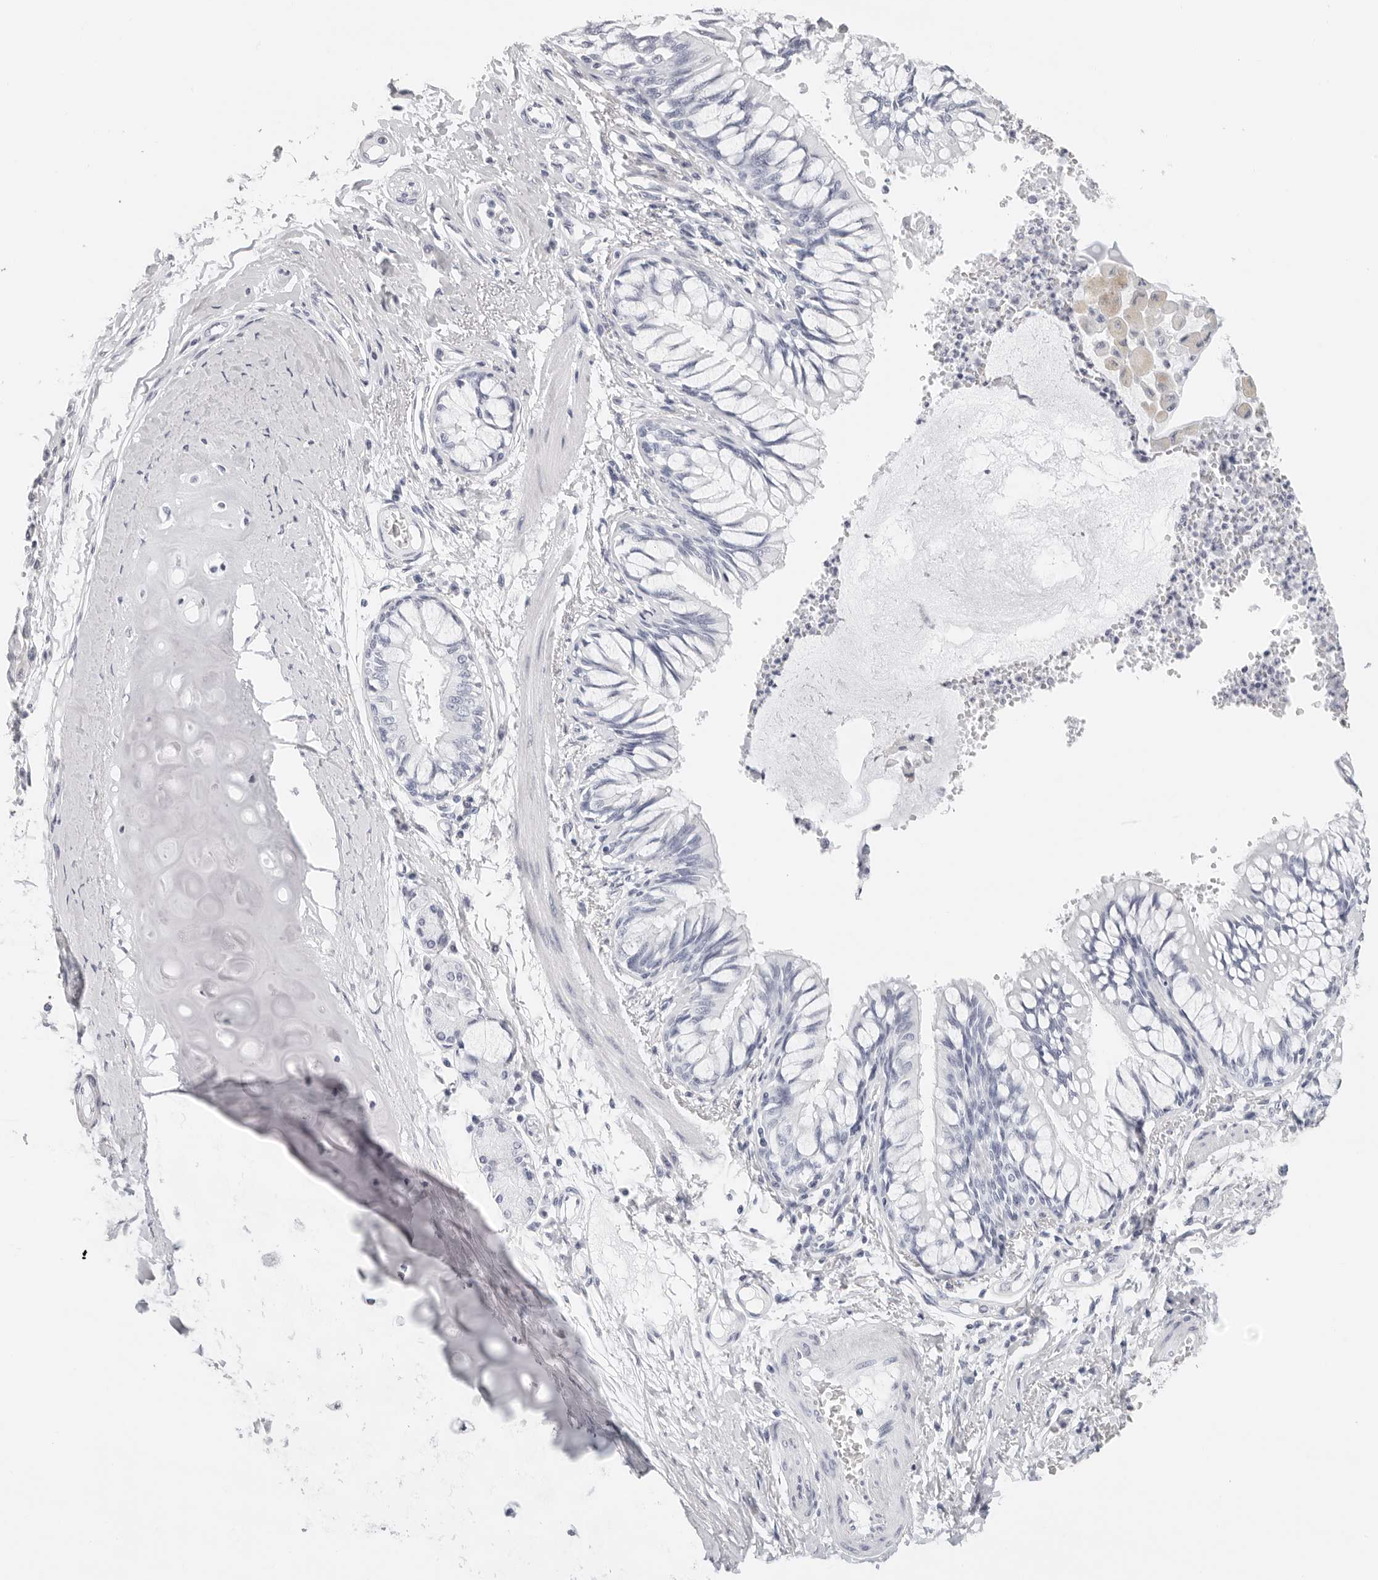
{"staining": {"intensity": "negative", "quantity": "none", "location": "none"}, "tissue": "bronchus", "cell_type": "Respiratory epithelial cells", "image_type": "normal", "snomed": [{"axis": "morphology", "description": "Normal tissue, NOS"}, {"axis": "topography", "description": "Cartilage tissue"}, {"axis": "topography", "description": "Bronchus"}, {"axis": "topography", "description": "Lung"}], "caption": "This is an IHC photomicrograph of normal bronchus. There is no staining in respiratory epithelial cells.", "gene": "CST1", "patient": {"sex": "female", "age": 49}}